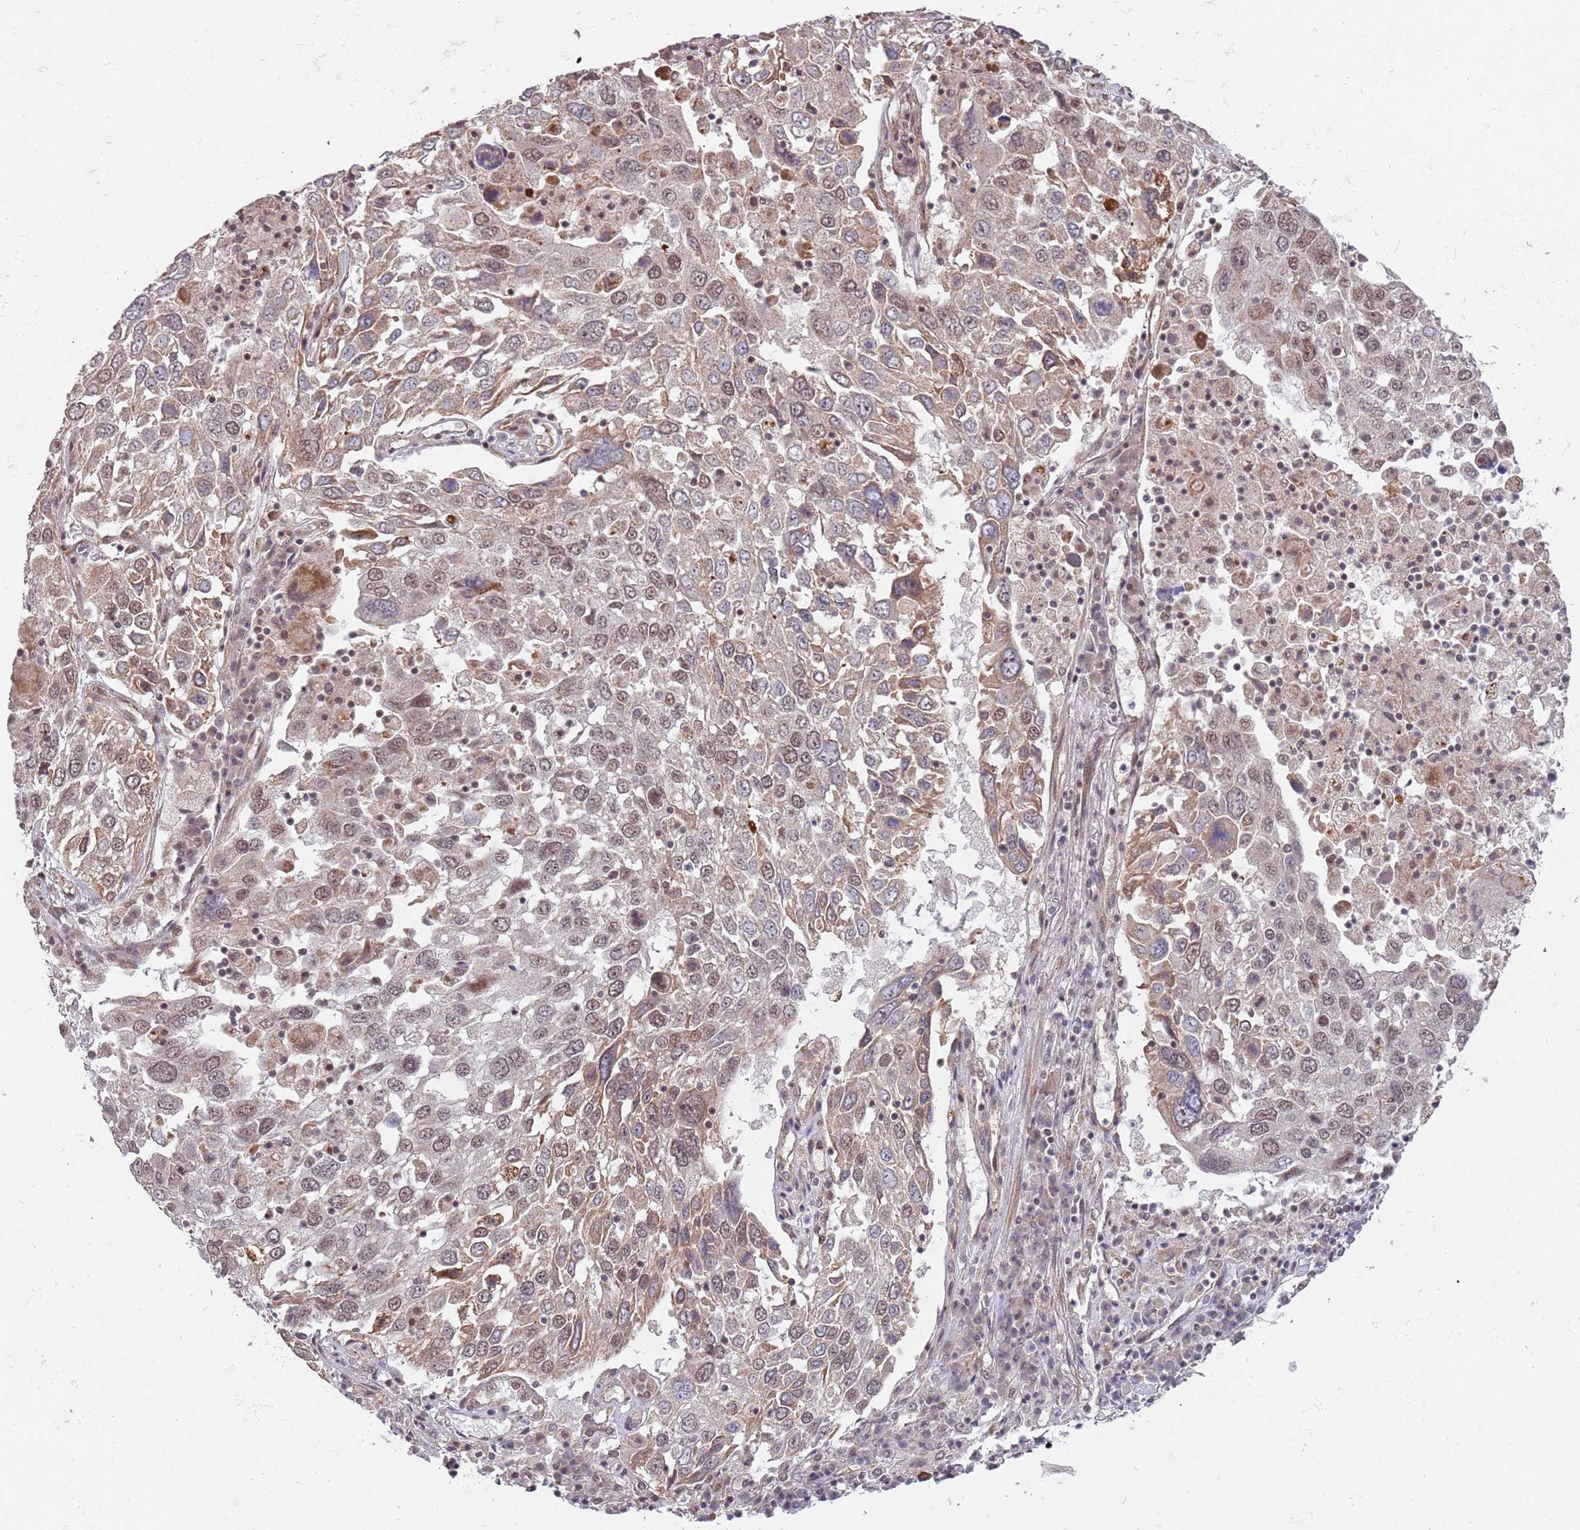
{"staining": {"intensity": "moderate", "quantity": "<25%", "location": "nuclear"}, "tissue": "lung cancer", "cell_type": "Tumor cells", "image_type": "cancer", "snomed": [{"axis": "morphology", "description": "Squamous cell carcinoma, NOS"}, {"axis": "topography", "description": "Lung"}], "caption": "Protein staining displays moderate nuclear expression in approximately <25% of tumor cells in lung squamous cell carcinoma.", "gene": "SUDS3", "patient": {"sex": "male", "age": 65}}